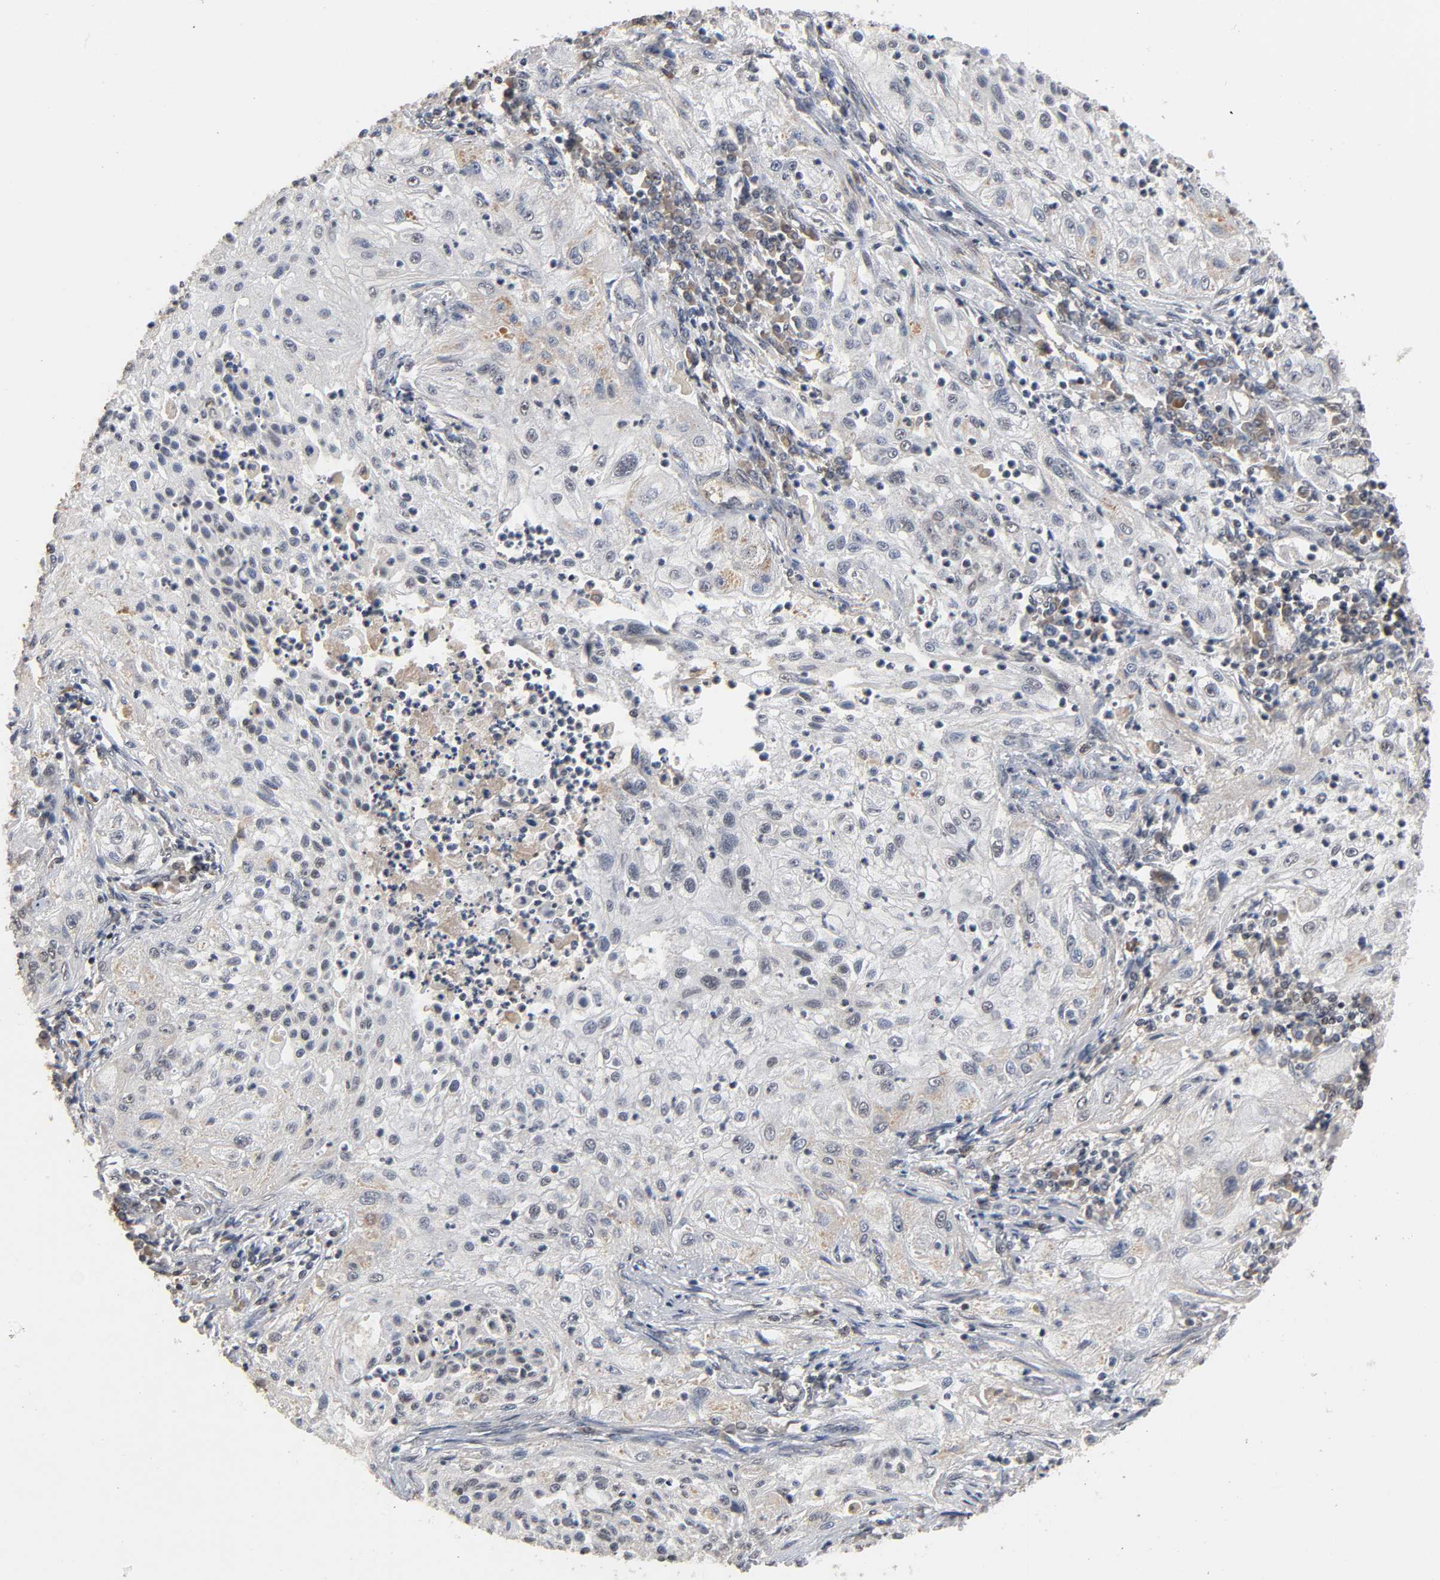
{"staining": {"intensity": "weak", "quantity": "<25%", "location": "cytoplasmic/membranous,nuclear"}, "tissue": "lung cancer", "cell_type": "Tumor cells", "image_type": "cancer", "snomed": [{"axis": "morphology", "description": "Inflammation, NOS"}, {"axis": "morphology", "description": "Squamous cell carcinoma, NOS"}, {"axis": "topography", "description": "Lymph node"}, {"axis": "topography", "description": "Soft tissue"}, {"axis": "topography", "description": "Lung"}], "caption": "Histopathology image shows no significant protein expression in tumor cells of lung squamous cell carcinoma.", "gene": "ZNF384", "patient": {"sex": "male", "age": 66}}